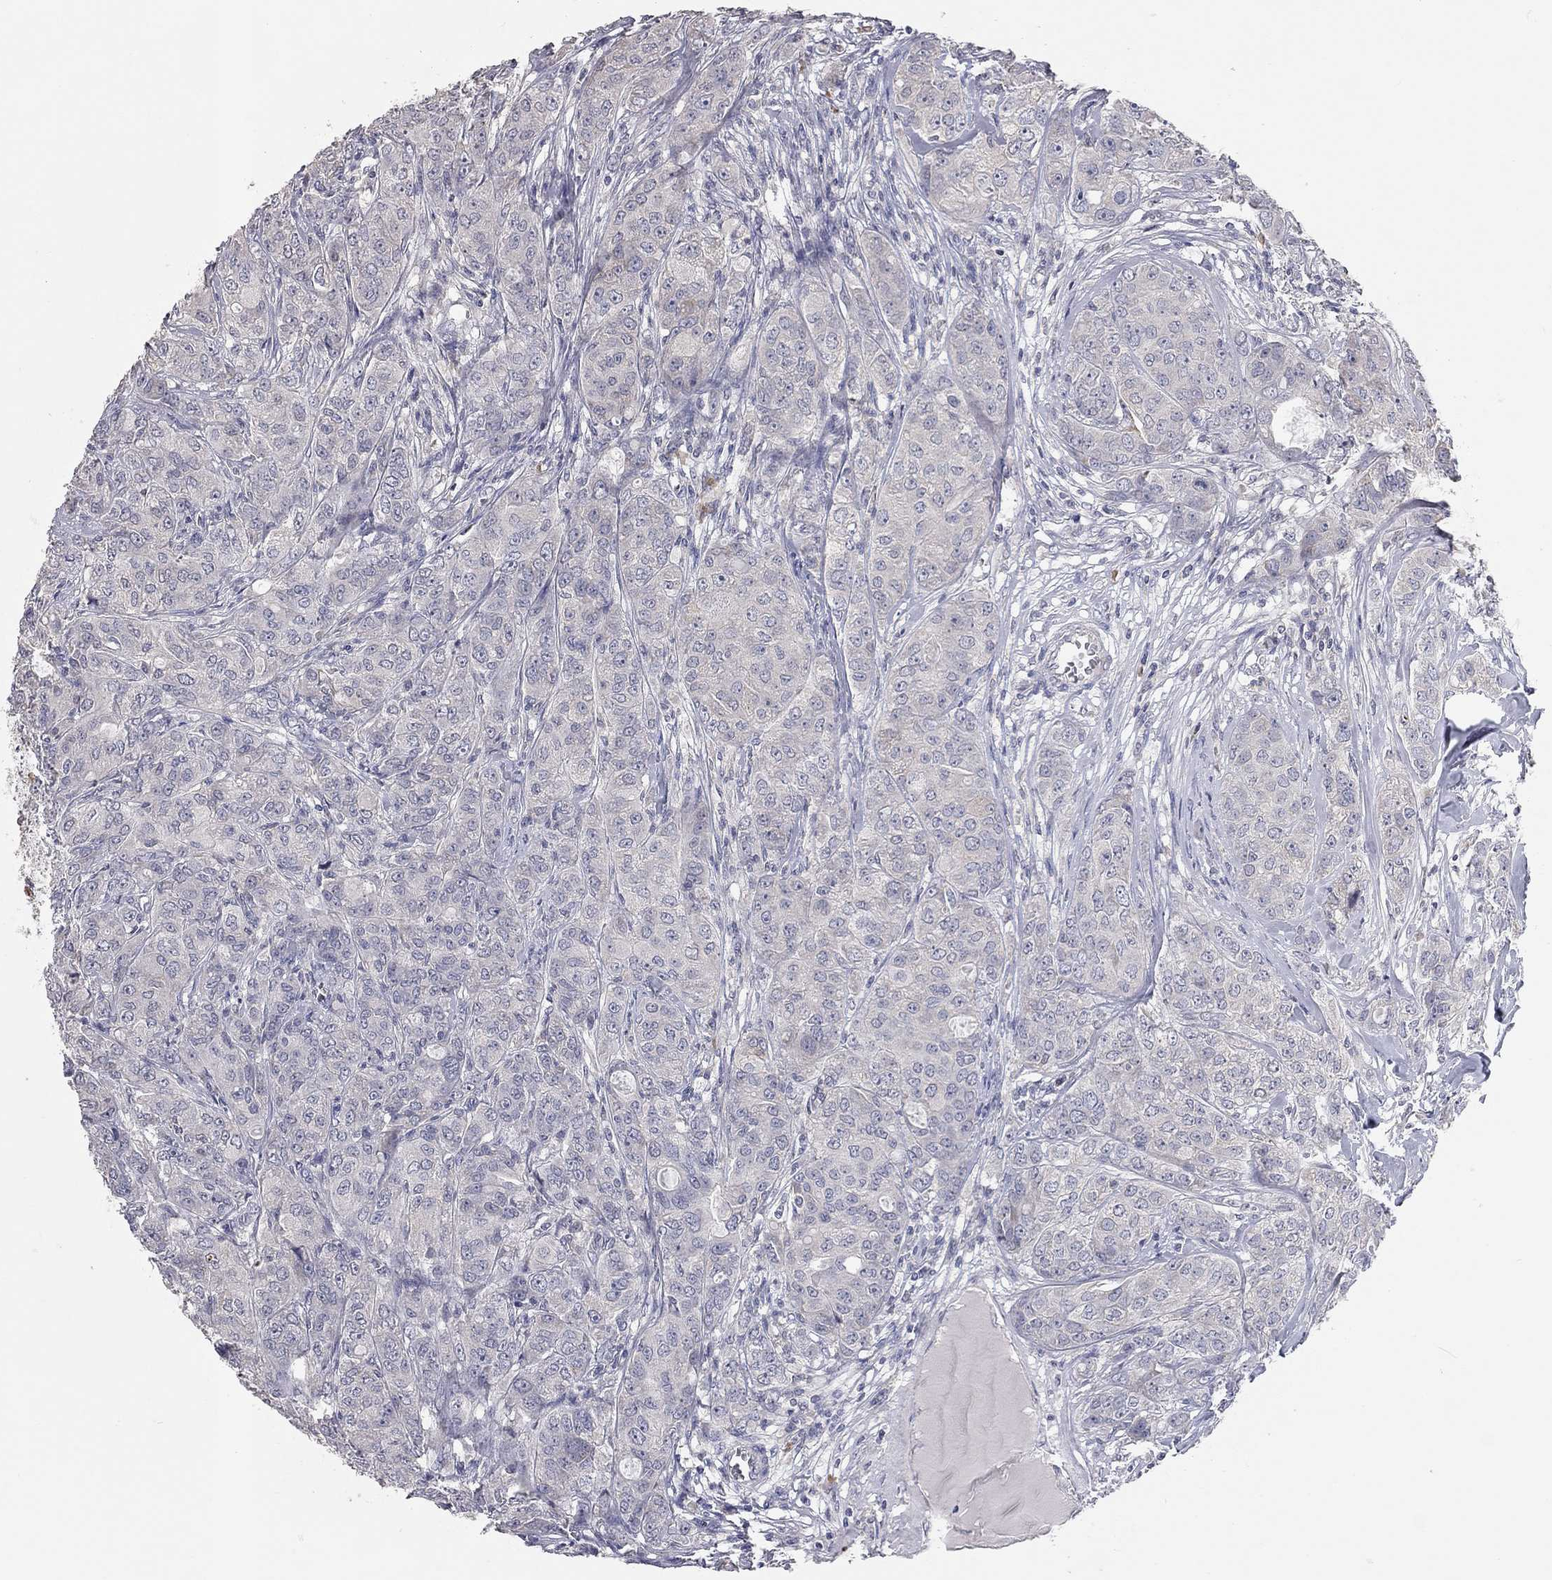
{"staining": {"intensity": "negative", "quantity": "none", "location": "none"}, "tissue": "breast cancer", "cell_type": "Tumor cells", "image_type": "cancer", "snomed": [{"axis": "morphology", "description": "Duct carcinoma"}, {"axis": "topography", "description": "Breast"}], "caption": "DAB immunohistochemical staining of human breast cancer reveals no significant staining in tumor cells.", "gene": "XAGE2", "patient": {"sex": "female", "age": 43}}